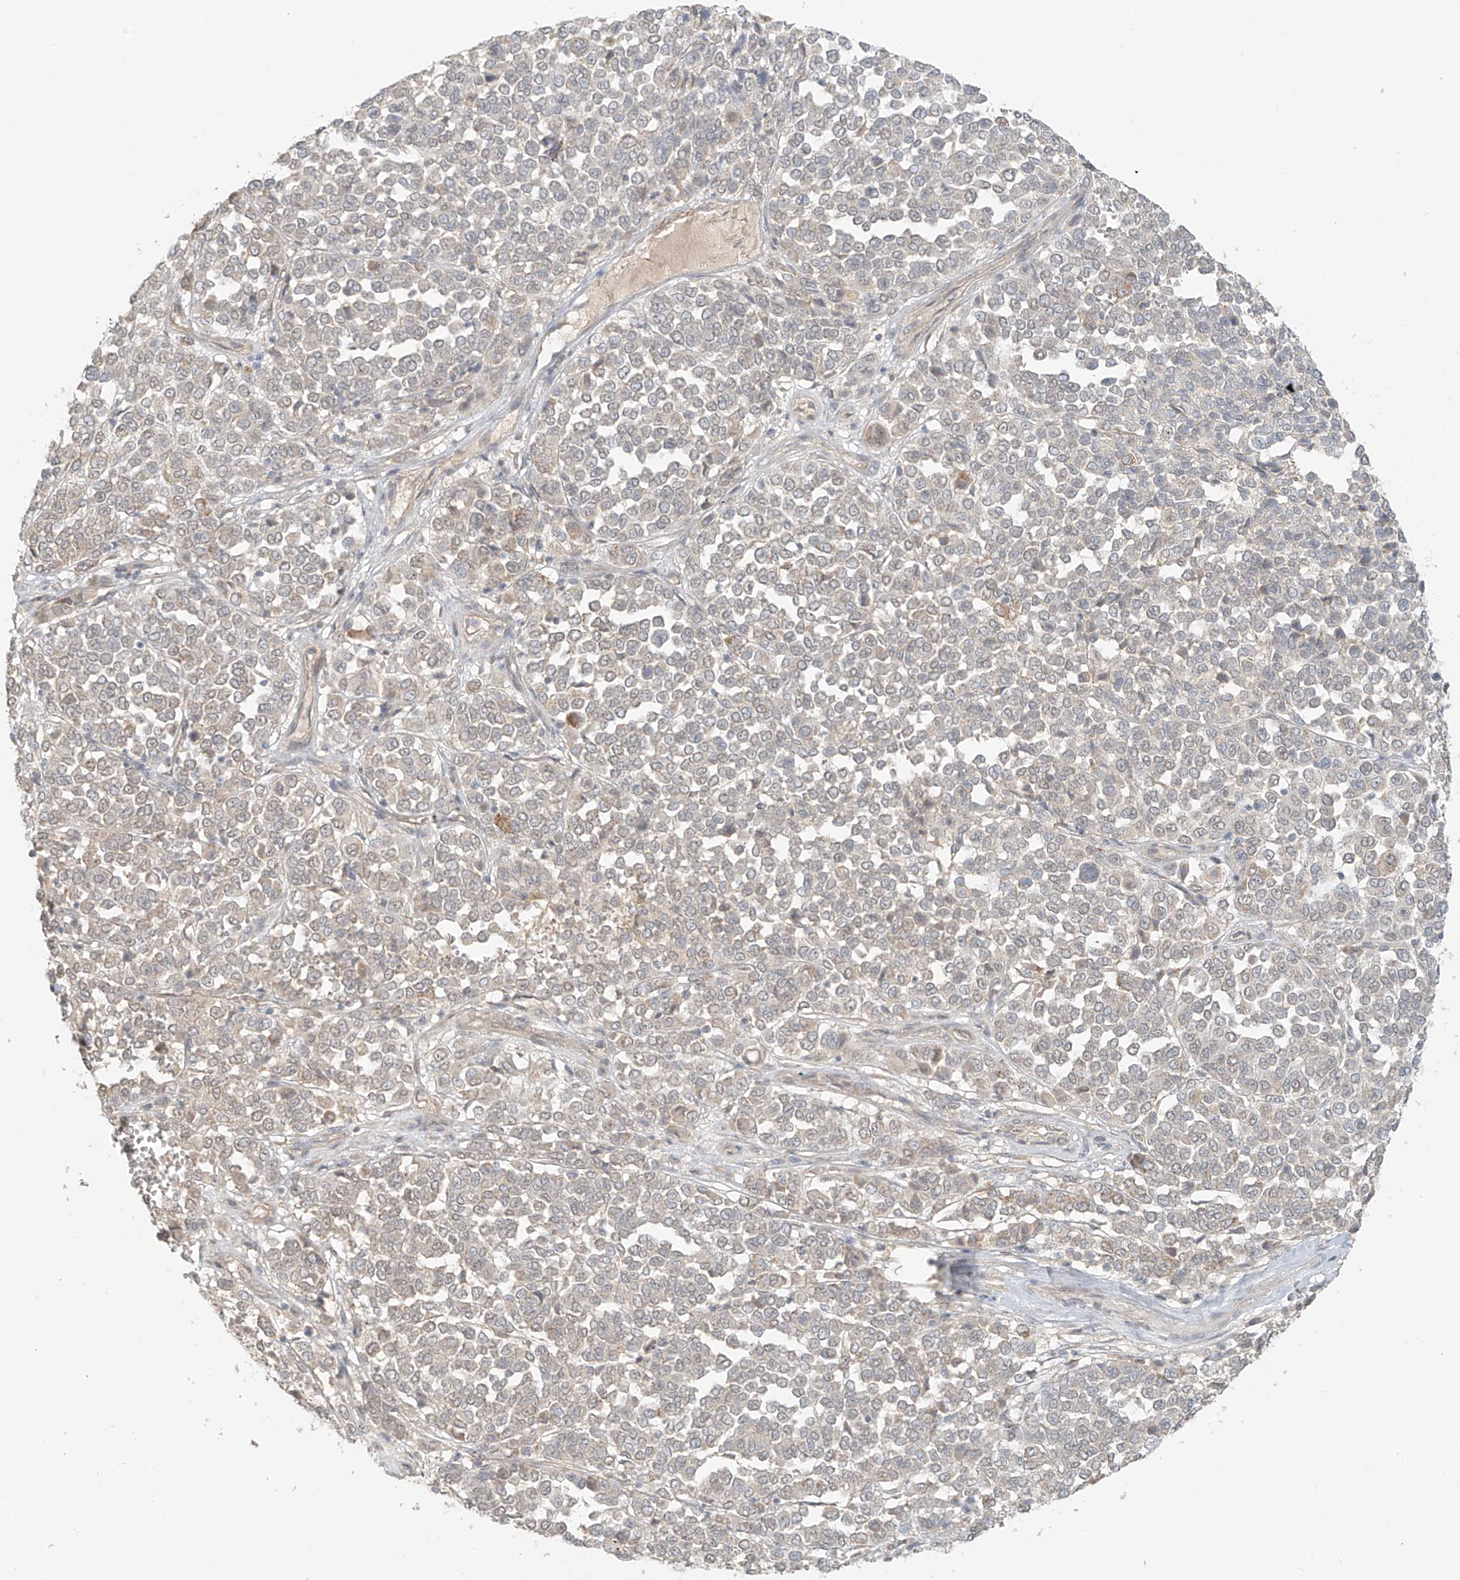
{"staining": {"intensity": "negative", "quantity": "none", "location": "none"}, "tissue": "melanoma", "cell_type": "Tumor cells", "image_type": "cancer", "snomed": [{"axis": "morphology", "description": "Malignant melanoma, Metastatic site"}, {"axis": "topography", "description": "Pancreas"}], "caption": "Malignant melanoma (metastatic site) was stained to show a protein in brown. There is no significant positivity in tumor cells. The staining is performed using DAB (3,3'-diaminobenzidine) brown chromogen with nuclei counter-stained in using hematoxylin.", "gene": "ABCD1", "patient": {"sex": "female", "age": 30}}